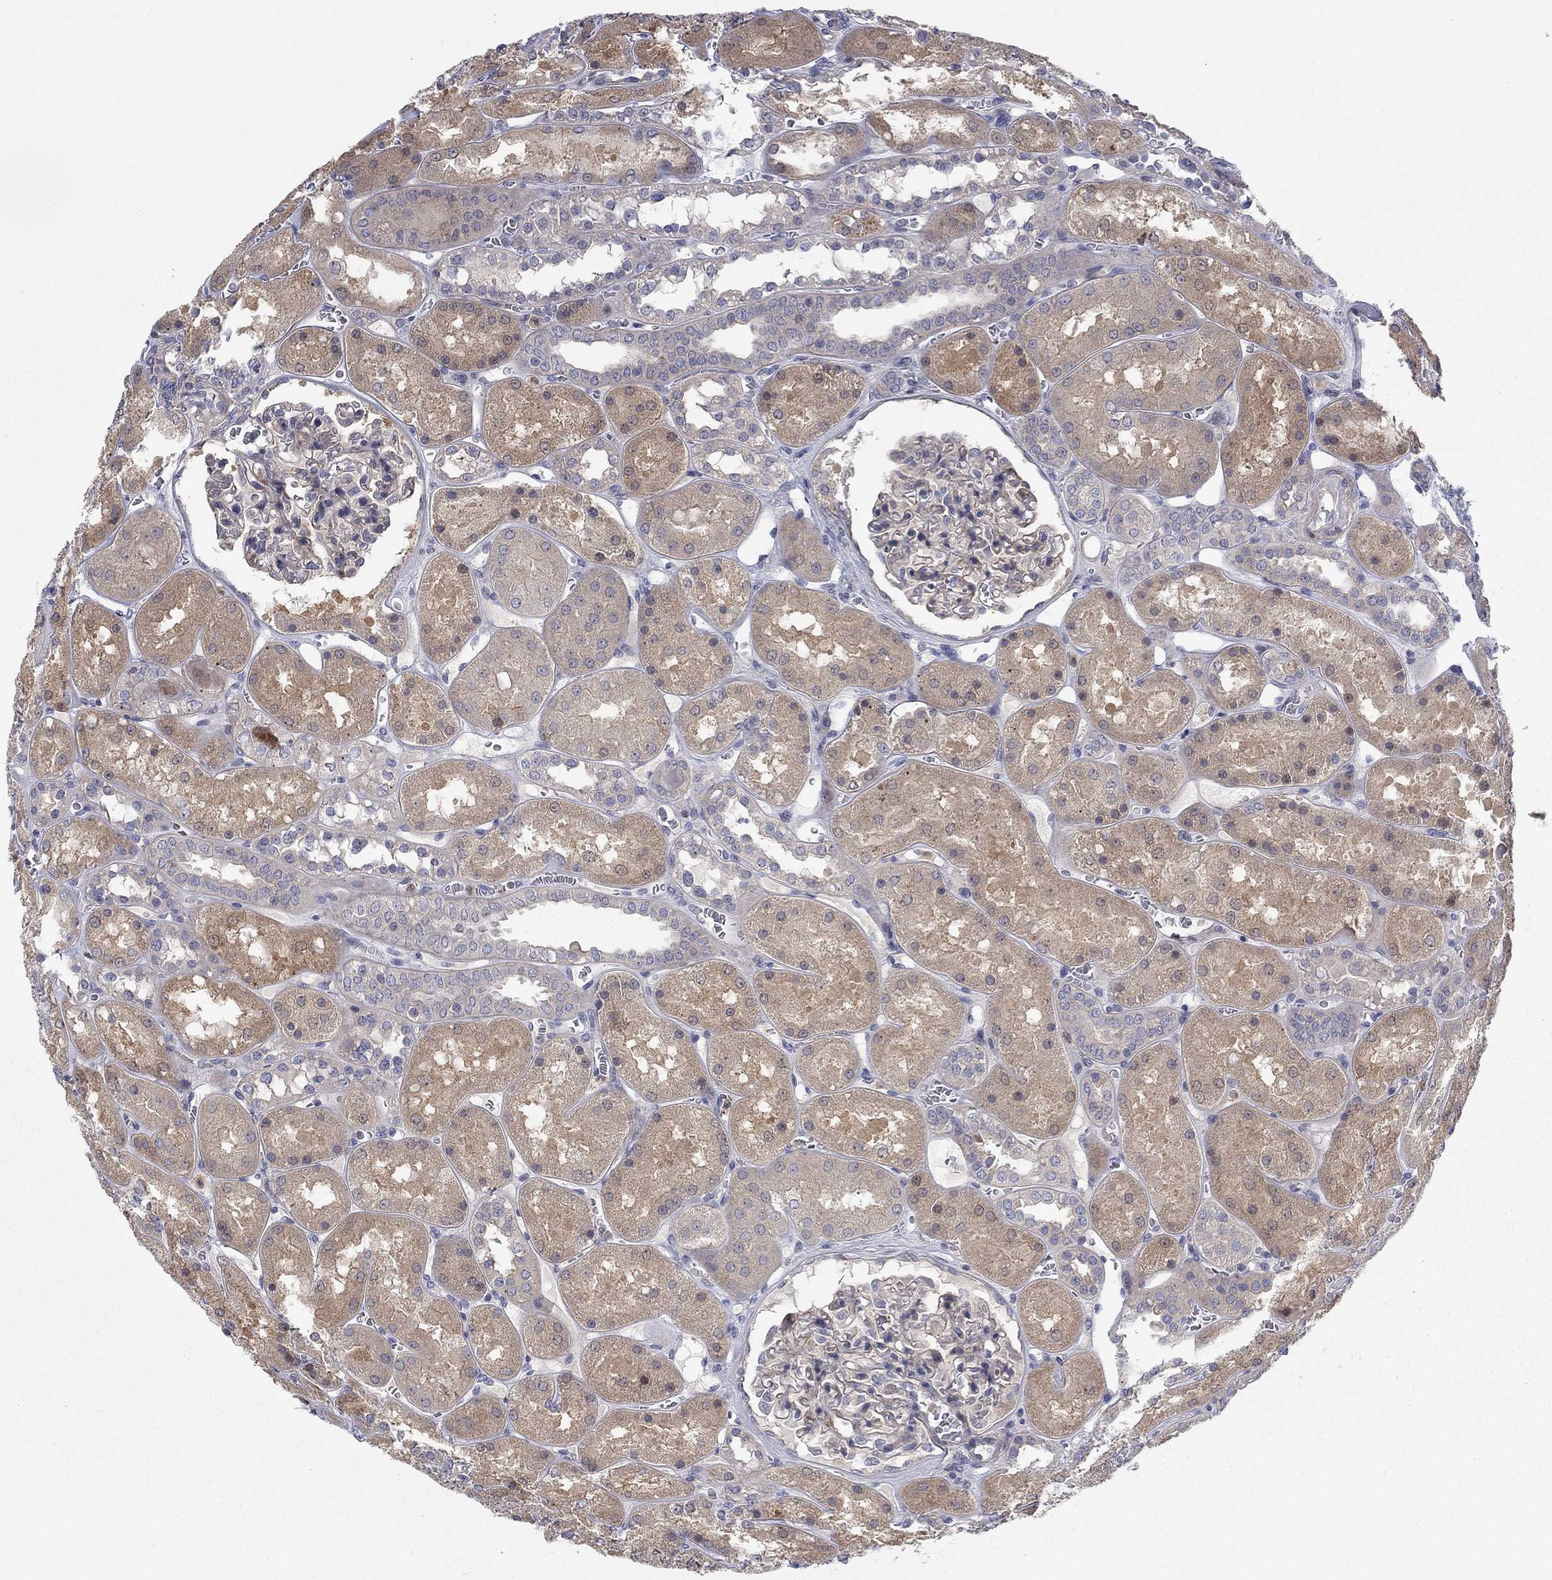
{"staining": {"intensity": "negative", "quantity": "none", "location": "none"}, "tissue": "kidney", "cell_type": "Cells in glomeruli", "image_type": "normal", "snomed": [{"axis": "morphology", "description": "Normal tissue, NOS"}, {"axis": "topography", "description": "Kidney"}], "caption": "IHC photomicrograph of benign kidney: kidney stained with DAB (3,3'-diaminobenzidine) reveals no significant protein staining in cells in glomeruli.", "gene": "KIF15", "patient": {"sex": "male", "age": 73}}